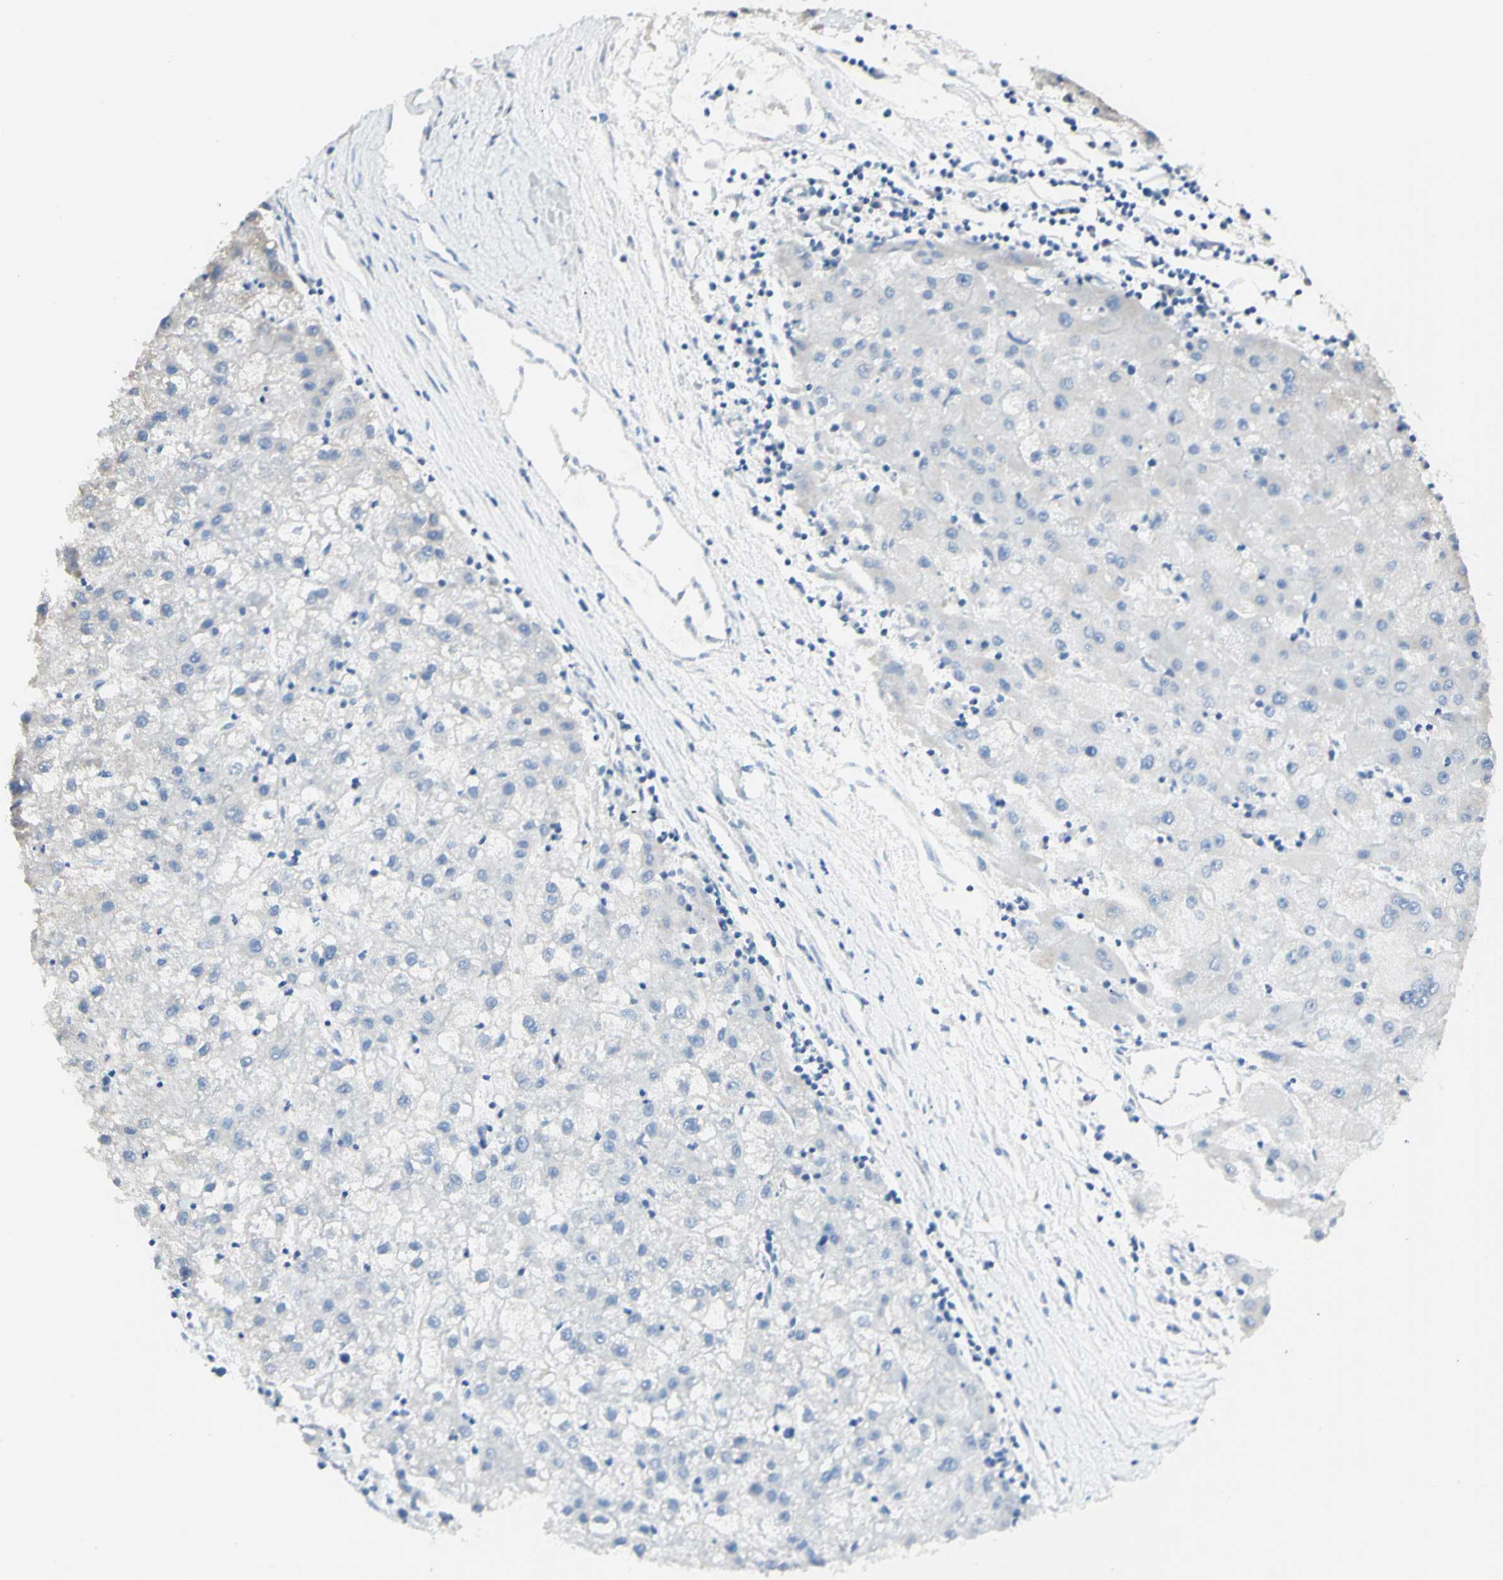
{"staining": {"intensity": "negative", "quantity": "none", "location": "none"}, "tissue": "liver cancer", "cell_type": "Tumor cells", "image_type": "cancer", "snomed": [{"axis": "morphology", "description": "Carcinoma, Hepatocellular, NOS"}, {"axis": "topography", "description": "Liver"}], "caption": "IHC image of neoplastic tissue: human liver hepatocellular carcinoma stained with DAB demonstrates no significant protein staining in tumor cells. (DAB IHC with hematoxylin counter stain).", "gene": "ARMC10", "patient": {"sex": "male", "age": 72}}